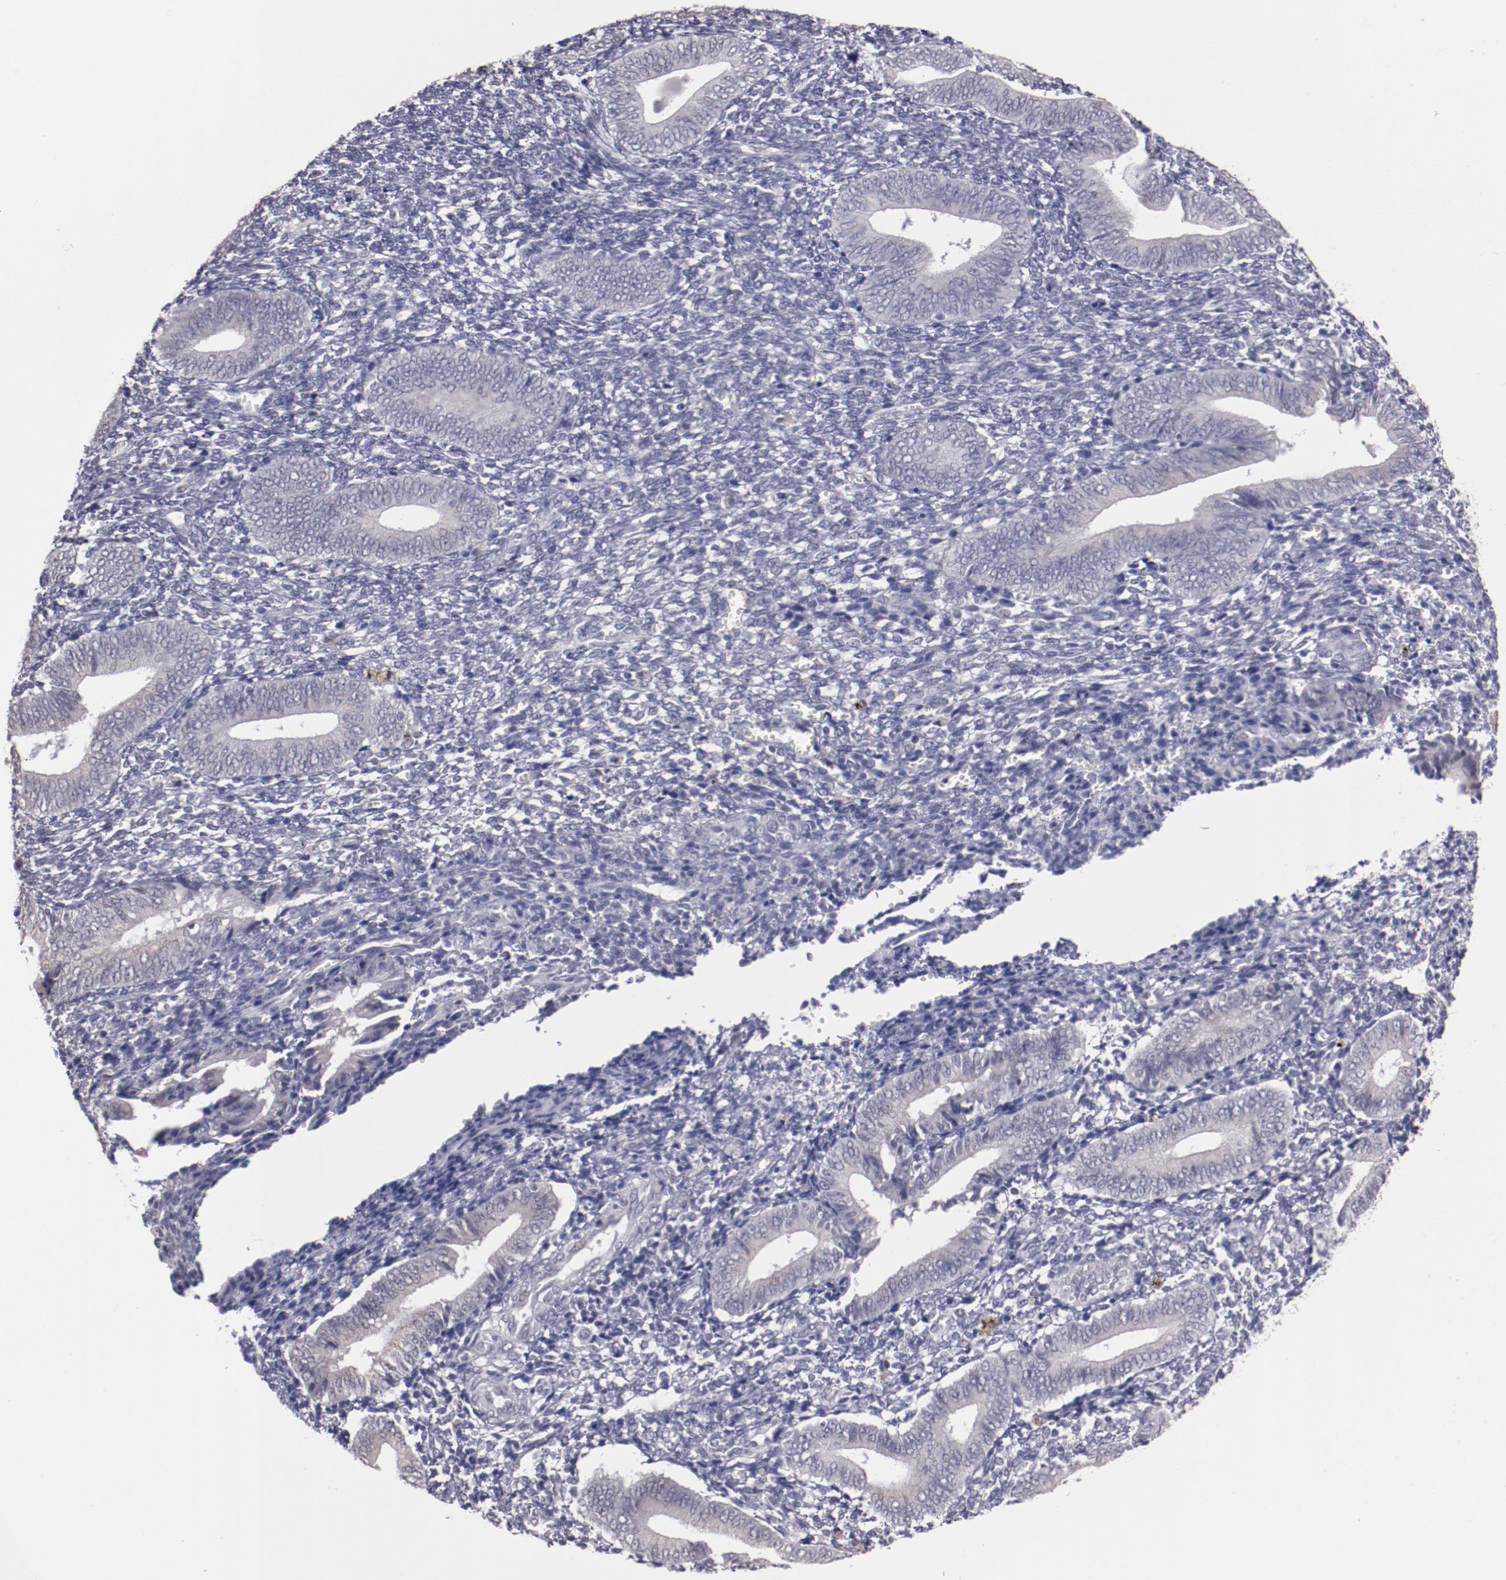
{"staining": {"intensity": "negative", "quantity": "none", "location": "none"}, "tissue": "endometrium", "cell_type": "Cells in endometrial stroma", "image_type": "normal", "snomed": [{"axis": "morphology", "description": "Normal tissue, NOS"}, {"axis": "topography", "description": "Uterus"}, {"axis": "topography", "description": "Endometrium"}], "caption": "Immunohistochemistry (IHC) image of normal endometrium: endometrium stained with DAB (3,3'-diaminobenzidine) demonstrates no significant protein expression in cells in endometrial stroma.", "gene": "NRXN3", "patient": {"sex": "female", "age": 33}}